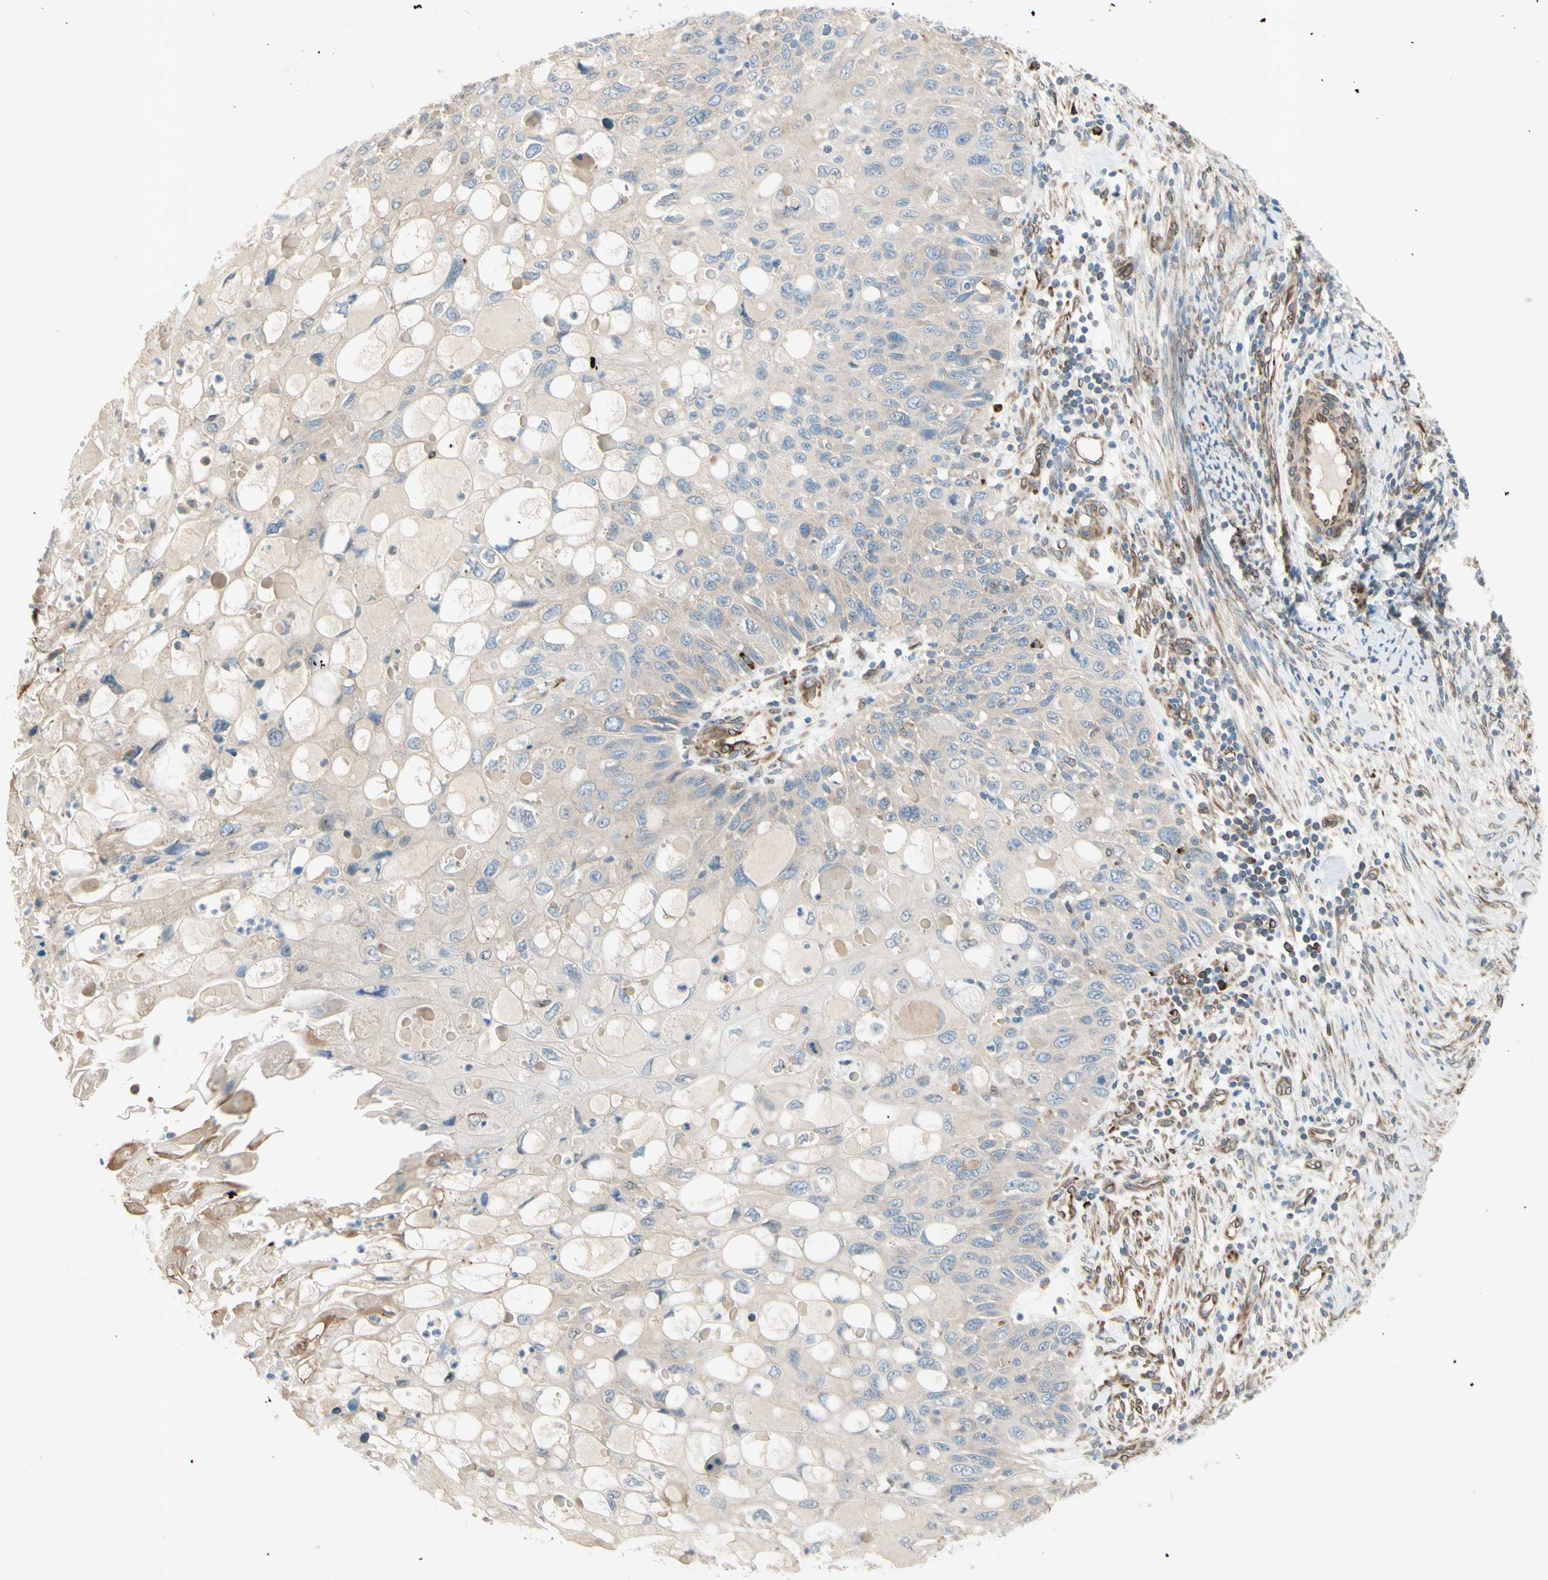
{"staining": {"intensity": "weak", "quantity": ">75%", "location": "cytoplasmic/membranous"}, "tissue": "cervical cancer", "cell_type": "Tumor cells", "image_type": "cancer", "snomed": [{"axis": "morphology", "description": "Squamous cell carcinoma, NOS"}, {"axis": "topography", "description": "Cervix"}], "caption": "Immunohistochemical staining of cervical cancer exhibits low levels of weak cytoplasmic/membranous staining in about >75% of tumor cells.", "gene": "TRAF2", "patient": {"sex": "female", "age": 70}}